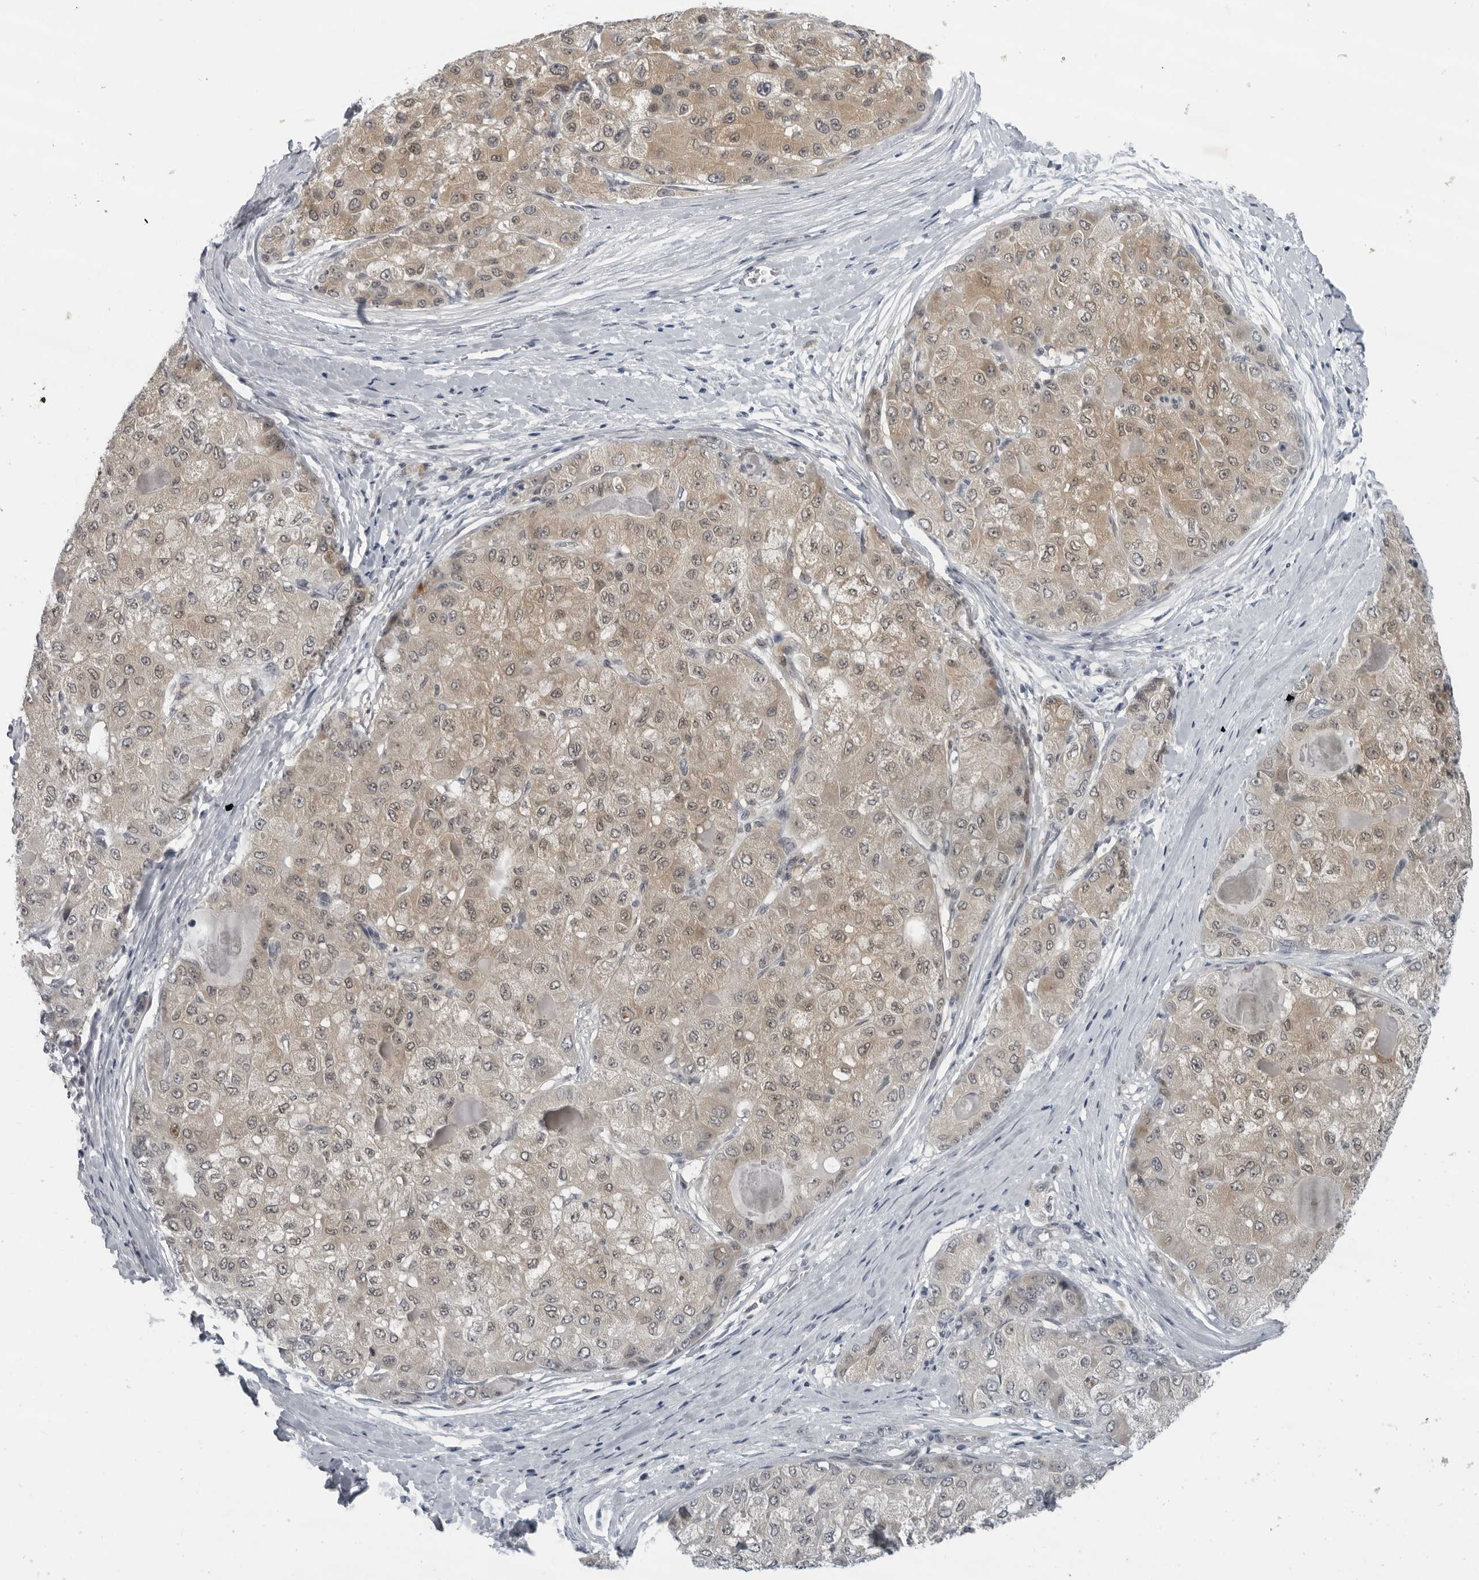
{"staining": {"intensity": "weak", "quantity": "25%-75%", "location": "cytoplasmic/membranous"}, "tissue": "liver cancer", "cell_type": "Tumor cells", "image_type": "cancer", "snomed": [{"axis": "morphology", "description": "Carcinoma, Hepatocellular, NOS"}, {"axis": "topography", "description": "Liver"}], "caption": "Protein expression analysis of human hepatocellular carcinoma (liver) reveals weak cytoplasmic/membranous positivity in approximately 25%-75% of tumor cells. (DAB = brown stain, brightfield microscopy at high magnification).", "gene": "OPLAH", "patient": {"sex": "male", "age": 80}}